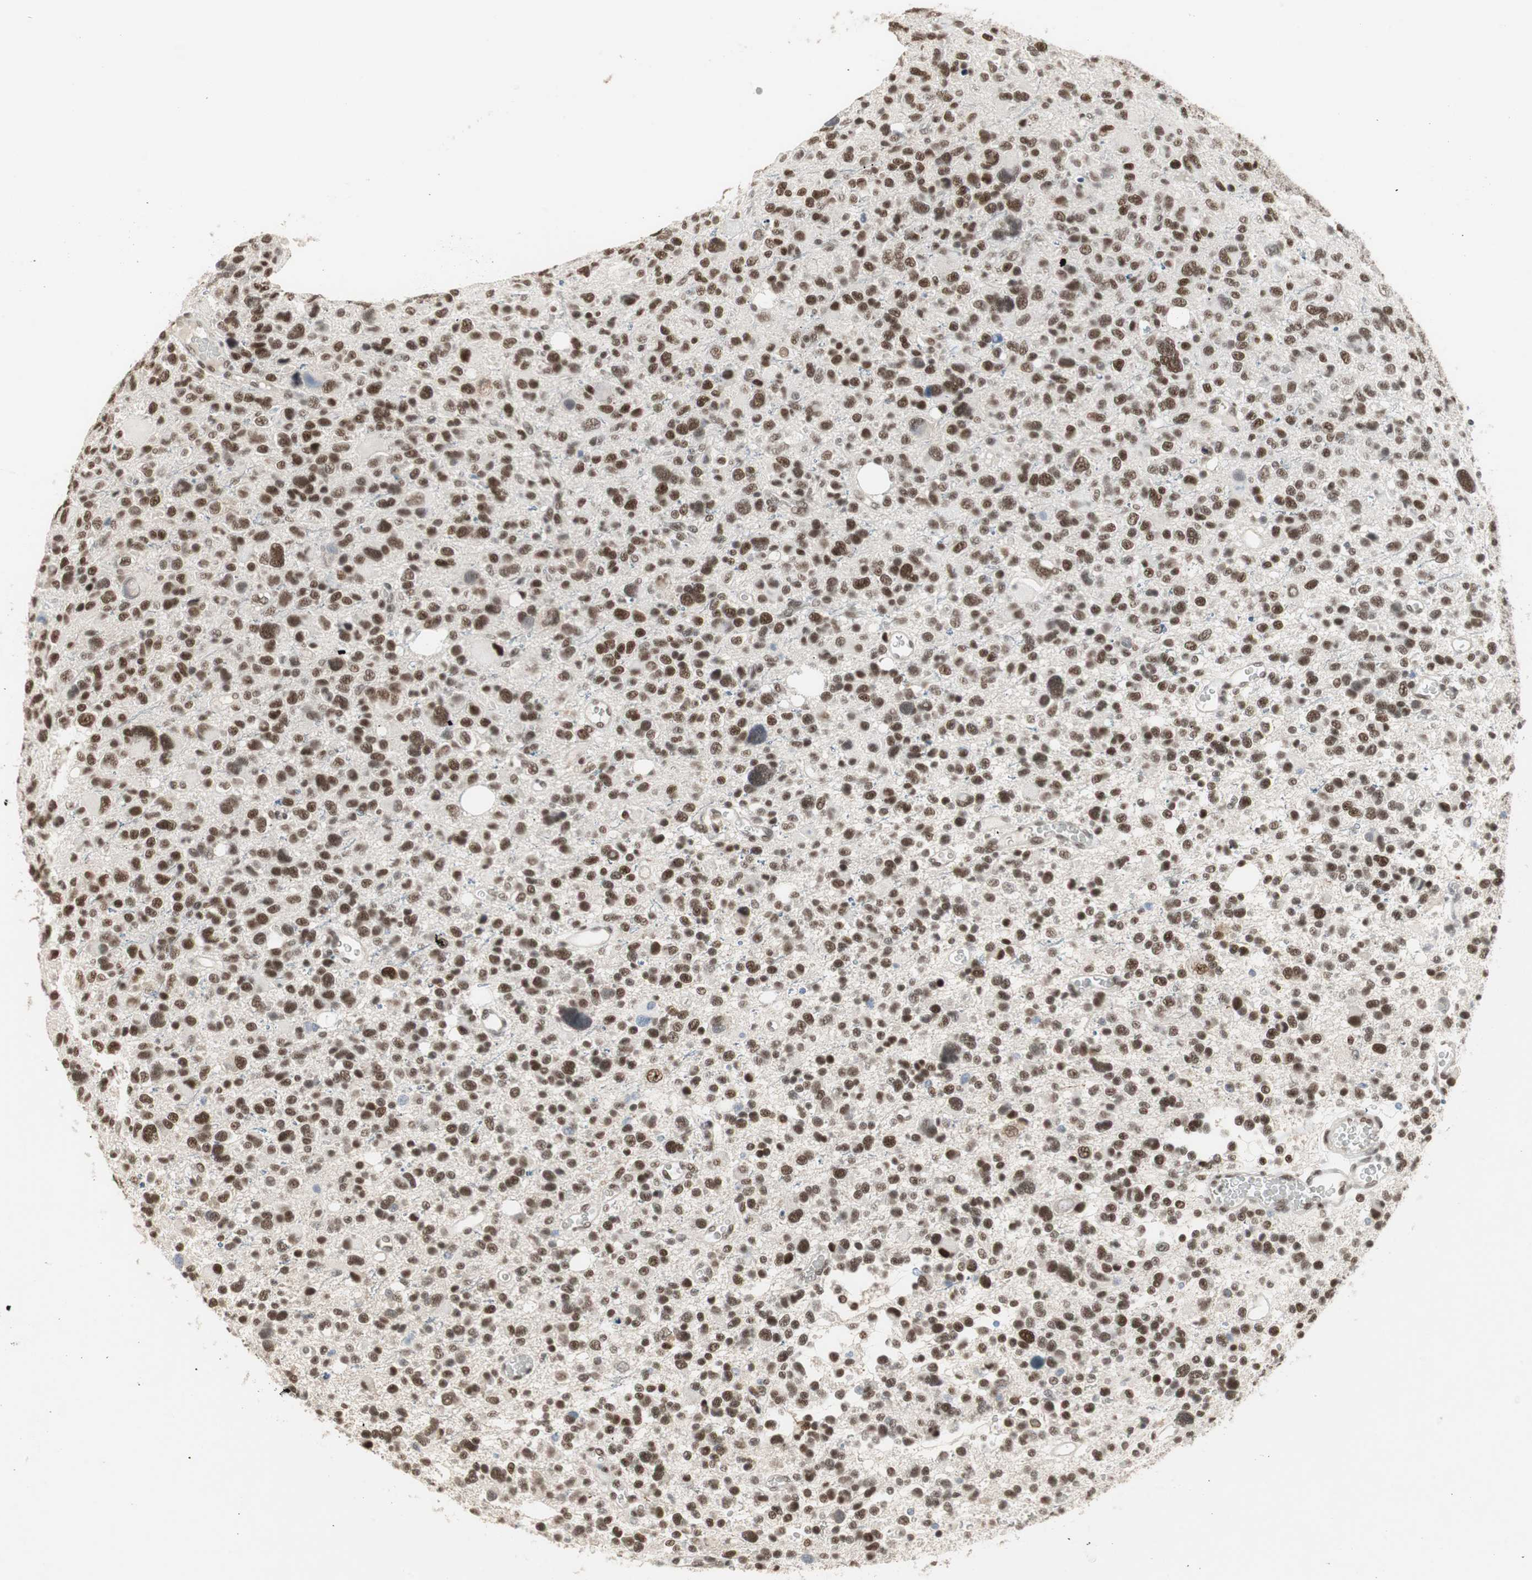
{"staining": {"intensity": "strong", "quantity": ">75%", "location": "nuclear"}, "tissue": "glioma", "cell_type": "Tumor cells", "image_type": "cancer", "snomed": [{"axis": "morphology", "description": "Glioma, malignant, High grade"}, {"axis": "topography", "description": "Brain"}], "caption": "Malignant glioma (high-grade) stained for a protein displays strong nuclear positivity in tumor cells.", "gene": "RTF1", "patient": {"sex": "male", "age": 48}}